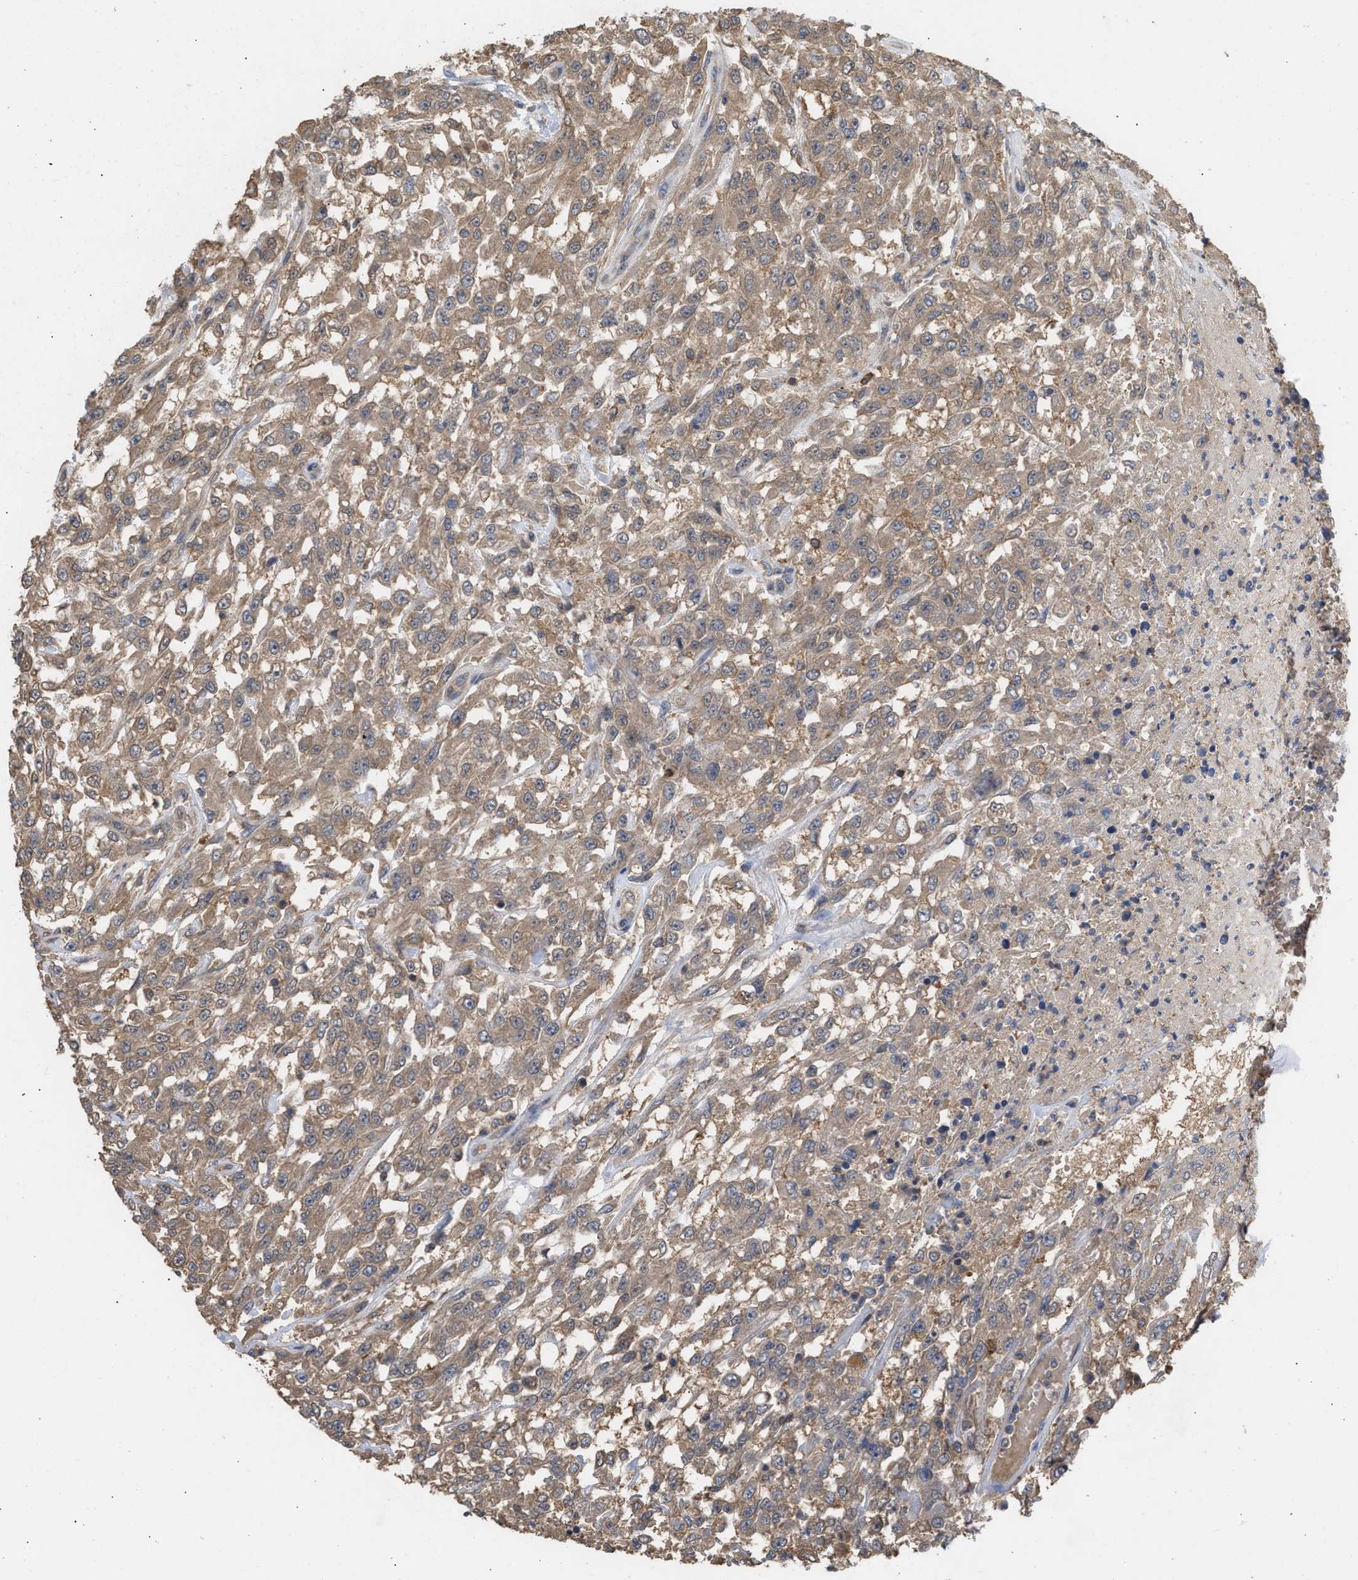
{"staining": {"intensity": "weak", "quantity": ">75%", "location": "cytoplasmic/membranous"}, "tissue": "urothelial cancer", "cell_type": "Tumor cells", "image_type": "cancer", "snomed": [{"axis": "morphology", "description": "Urothelial carcinoma, High grade"}, {"axis": "topography", "description": "Urinary bladder"}], "caption": "Weak cytoplasmic/membranous staining is identified in approximately >75% of tumor cells in high-grade urothelial carcinoma. (IHC, brightfield microscopy, high magnification).", "gene": "FITM1", "patient": {"sex": "male", "age": 46}}